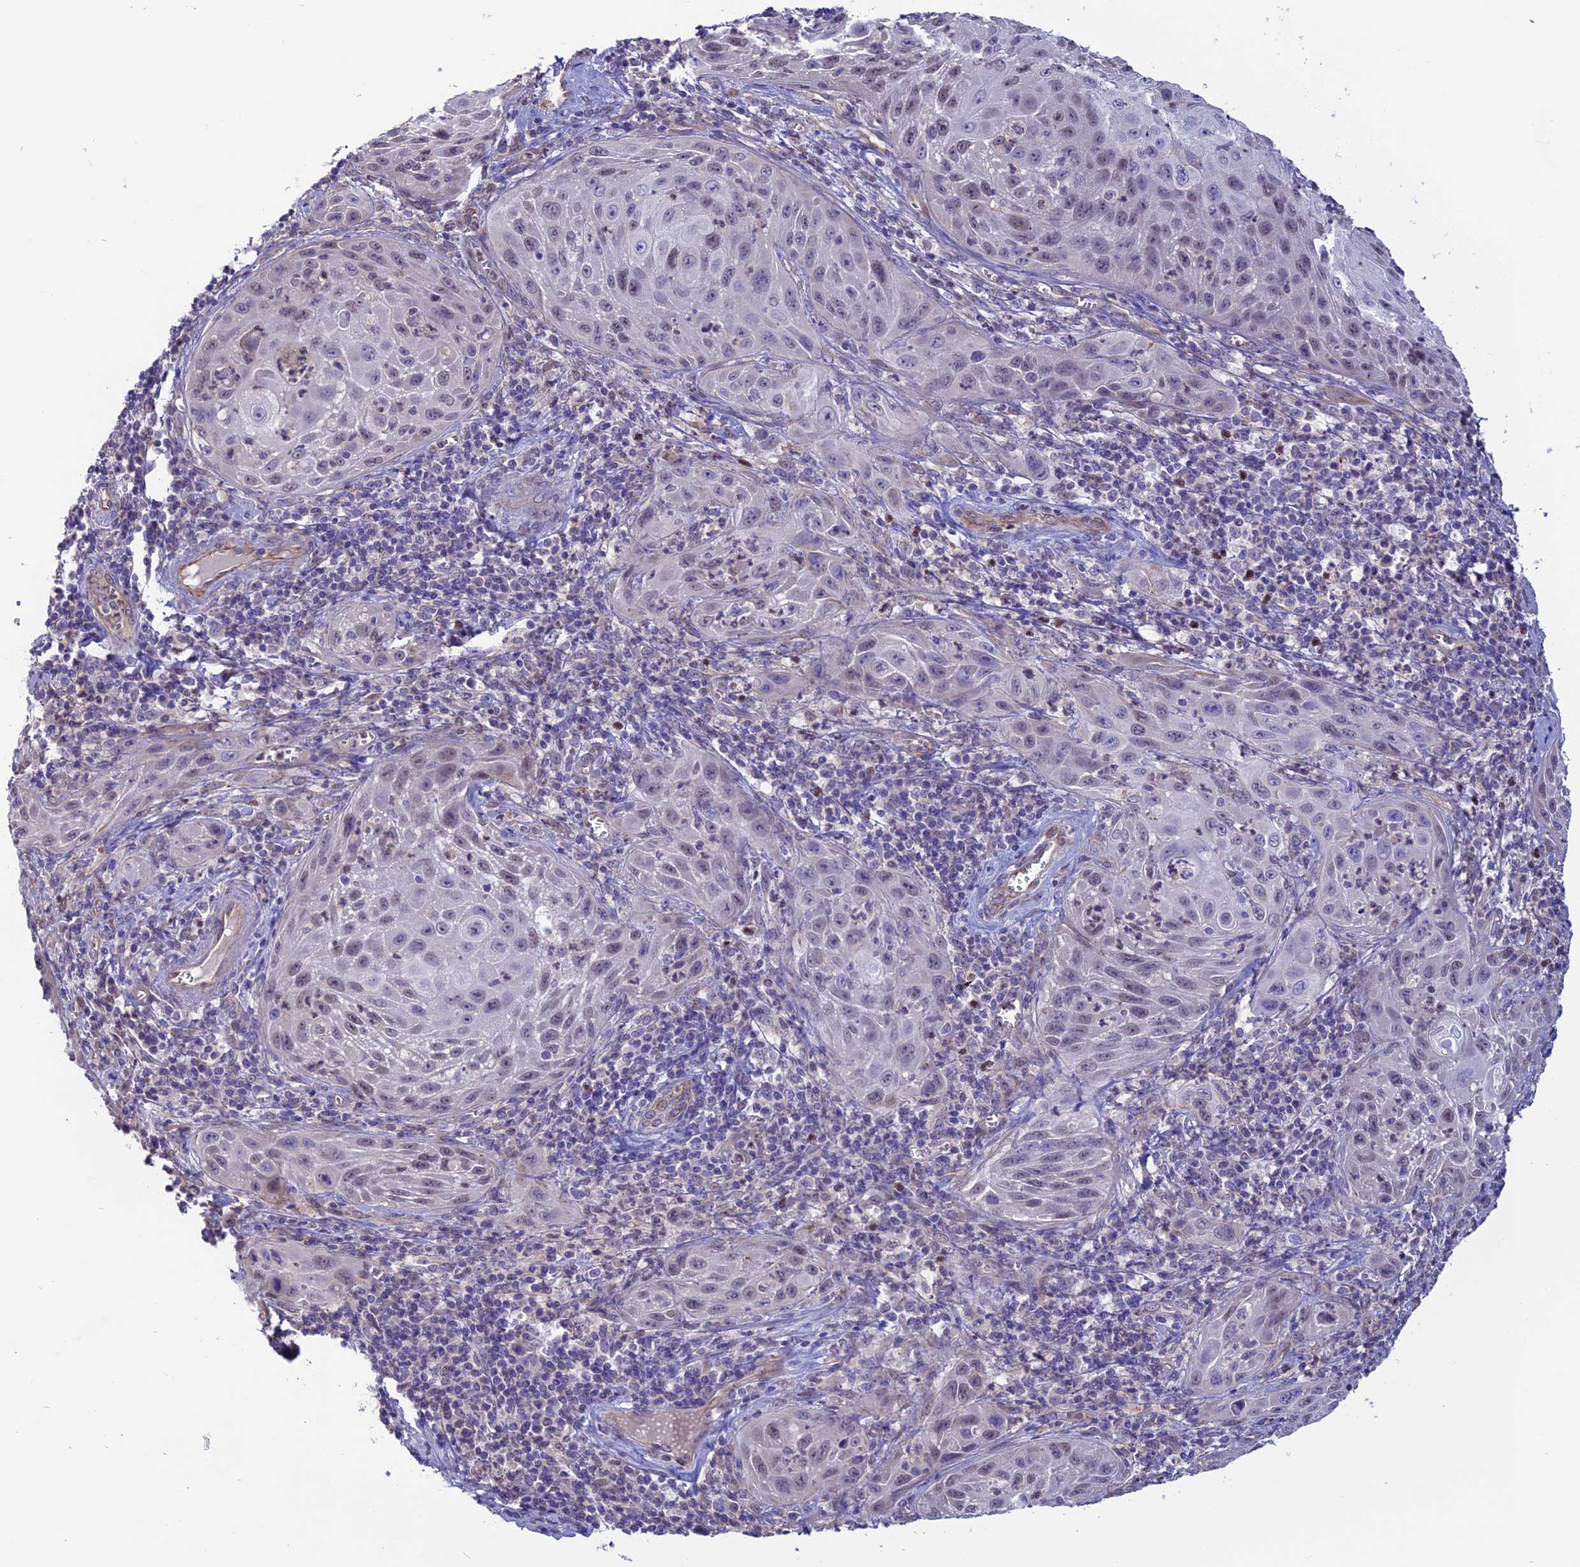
{"staining": {"intensity": "weak", "quantity": "<25%", "location": "nuclear"}, "tissue": "cervical cancer", "cell_type": "Tumor cells", "image_type": "cancer", "snomed": [{"axis": "morphology", "description": "Squamous cell carcinoma, NOS"}, {"axis": "topography", "description": "Cervix"}], "caption": "A histopathology image of human squamous cell carcinoma (cervical) is negative for staining in tumor cells.", "gene": "PDILT", "patient": {"sex": "female", "age": 42}}